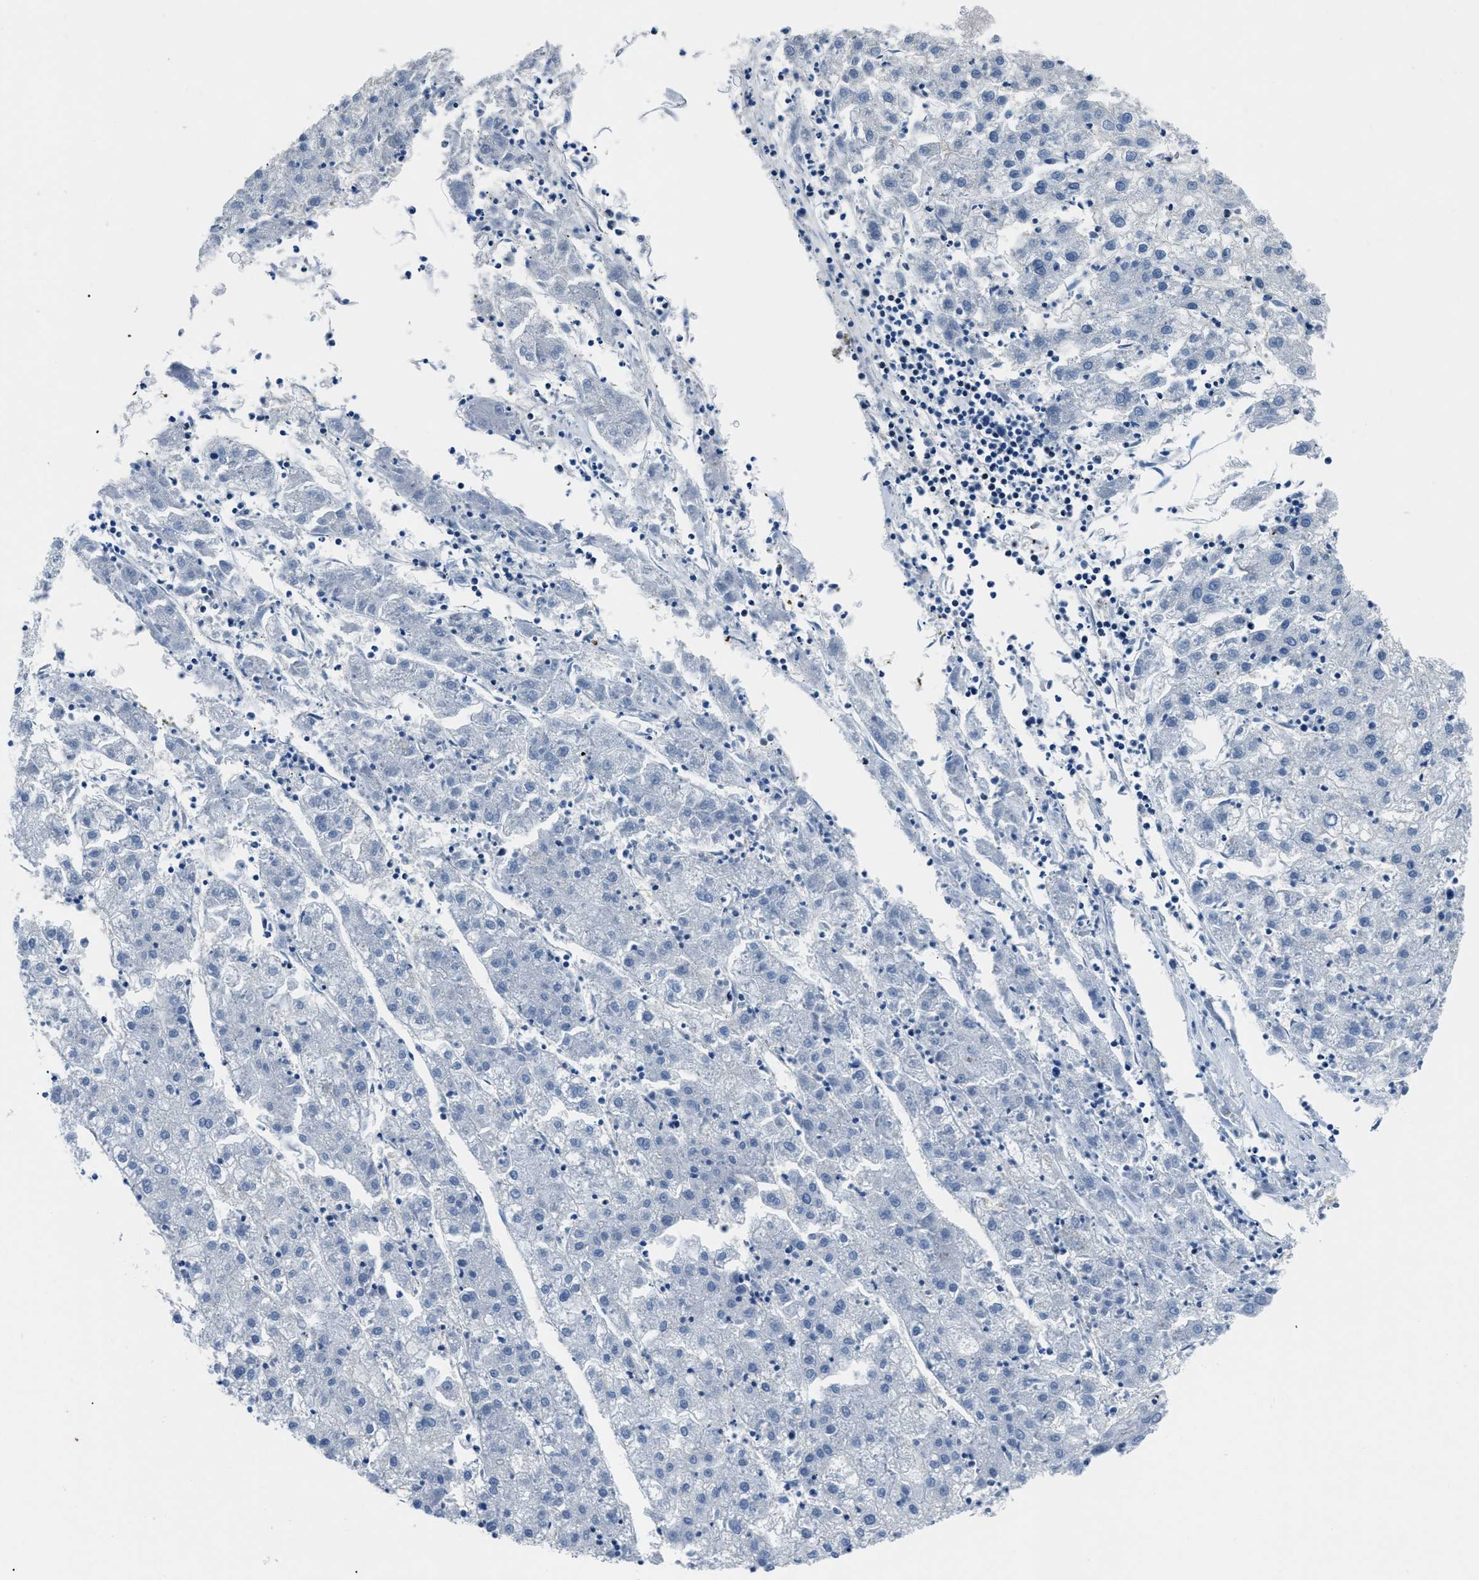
{"staining": {"intensity": "negative", "quantity": "none", "location": "none"}, "tissue": "liver cancer", "cell_type": "Tumor cells", "image_type": "cancer", "snomed": [{"axis": "morphology", "description": "Carcinoma, Hepatocellular, NOS"}, {"axis": "topography", "description": "Liver"}], "caption": "Tumor cells are negative for brown protein staining in liver cancer (hepatocellular carcinoma).", "gene": "SMARCB1", "patient": {"sex": "male", "age": 72}}